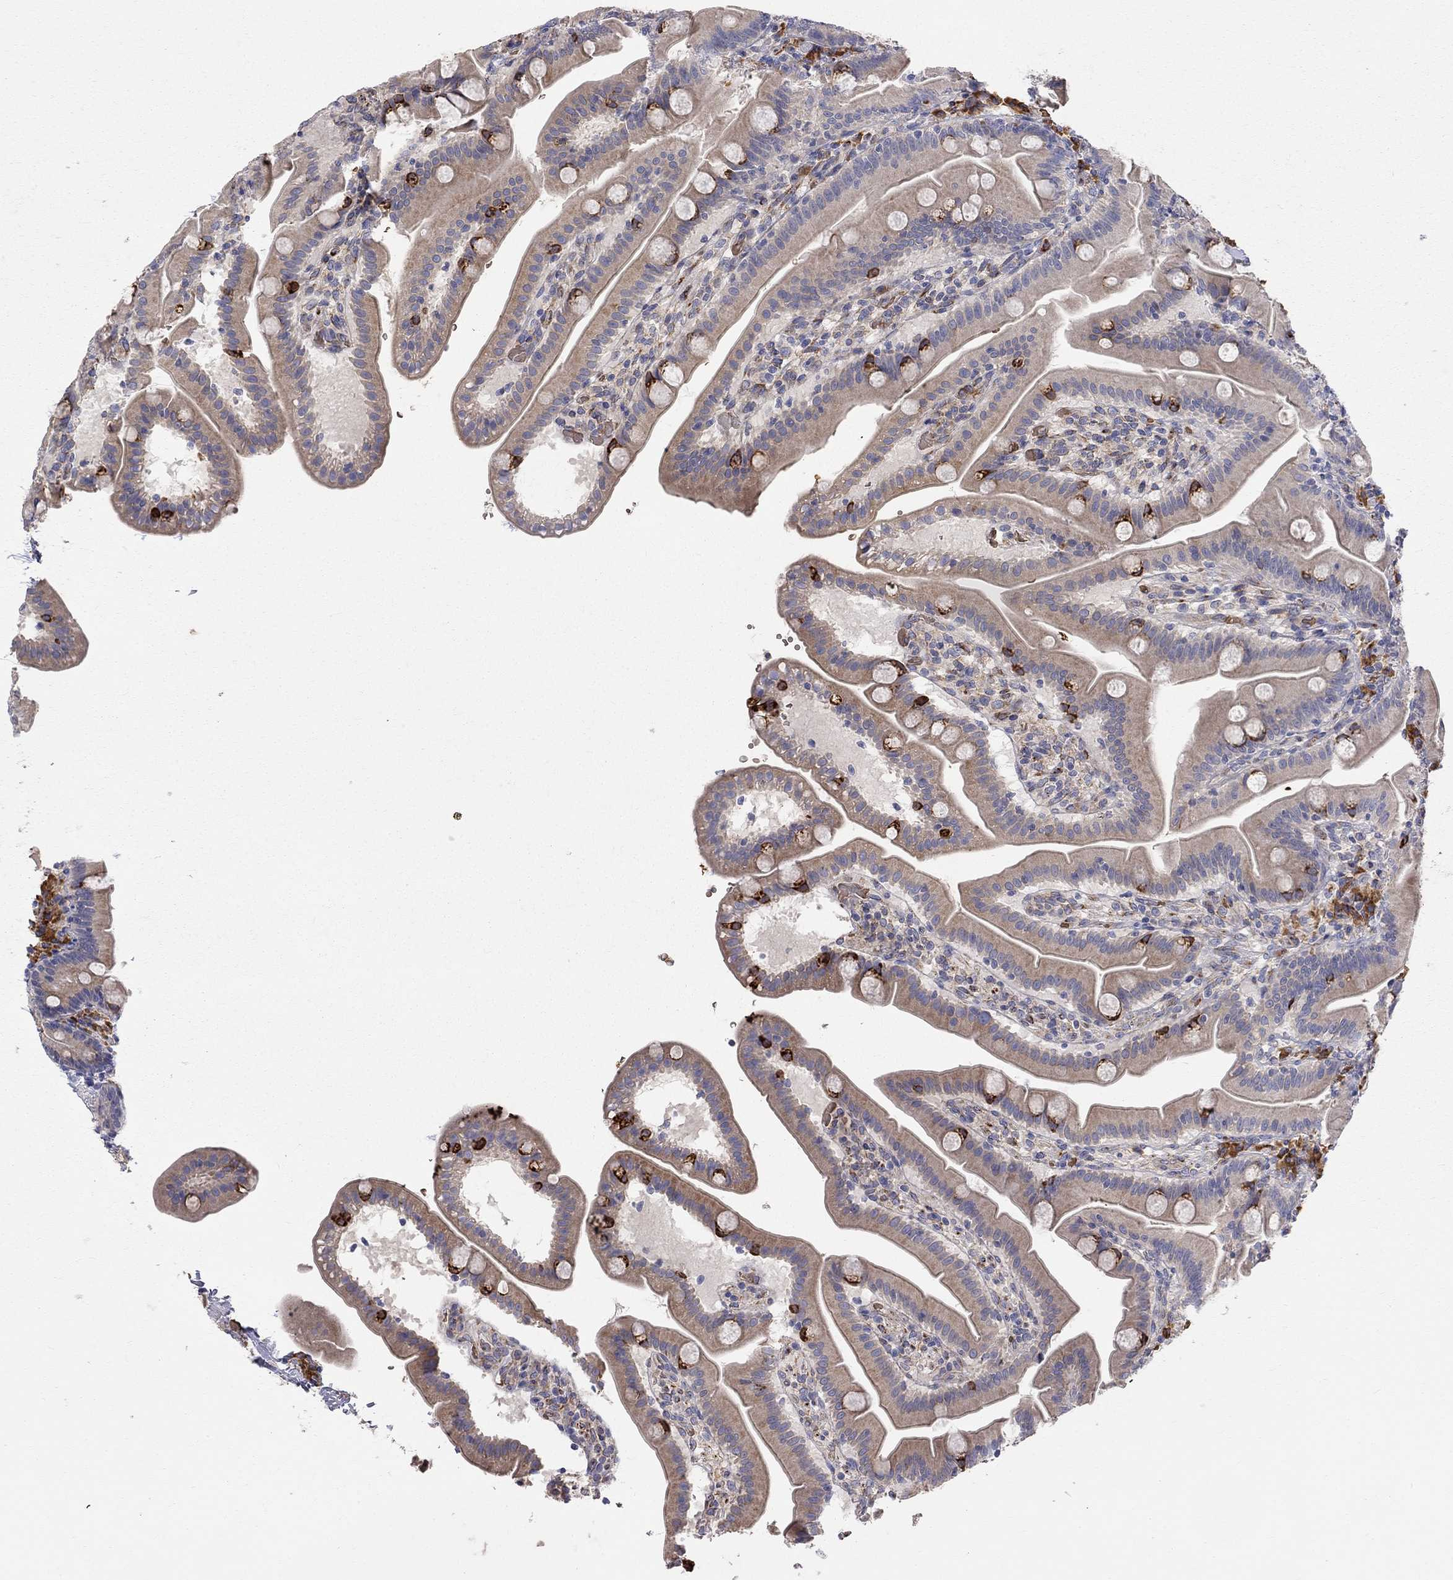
{"staining": {"intensity": "strong", "quantity": "<25%", "location": "cytoplasmic/membranous"}, "tissue": "small intestine", "cell_type": "Glandular cells", "image_type": "normal", "snomed": [{"axis": "morphology", "description": "Normal tissue, NOS"}, {"axis": "topography", "description": "Small intestine"}], "caption": "The photomicrograph demonstrates staining of normal small intestine, revealing strong cytoplasmic/membranous protein staining (brown color) within glandular cells. (Stains: DAB in brown, nuclei in blue, Microscopy: brightfield microscopy at high magnification).", "gene": "CASTOR1", "patient": {"sex": "male", "age": 66}}